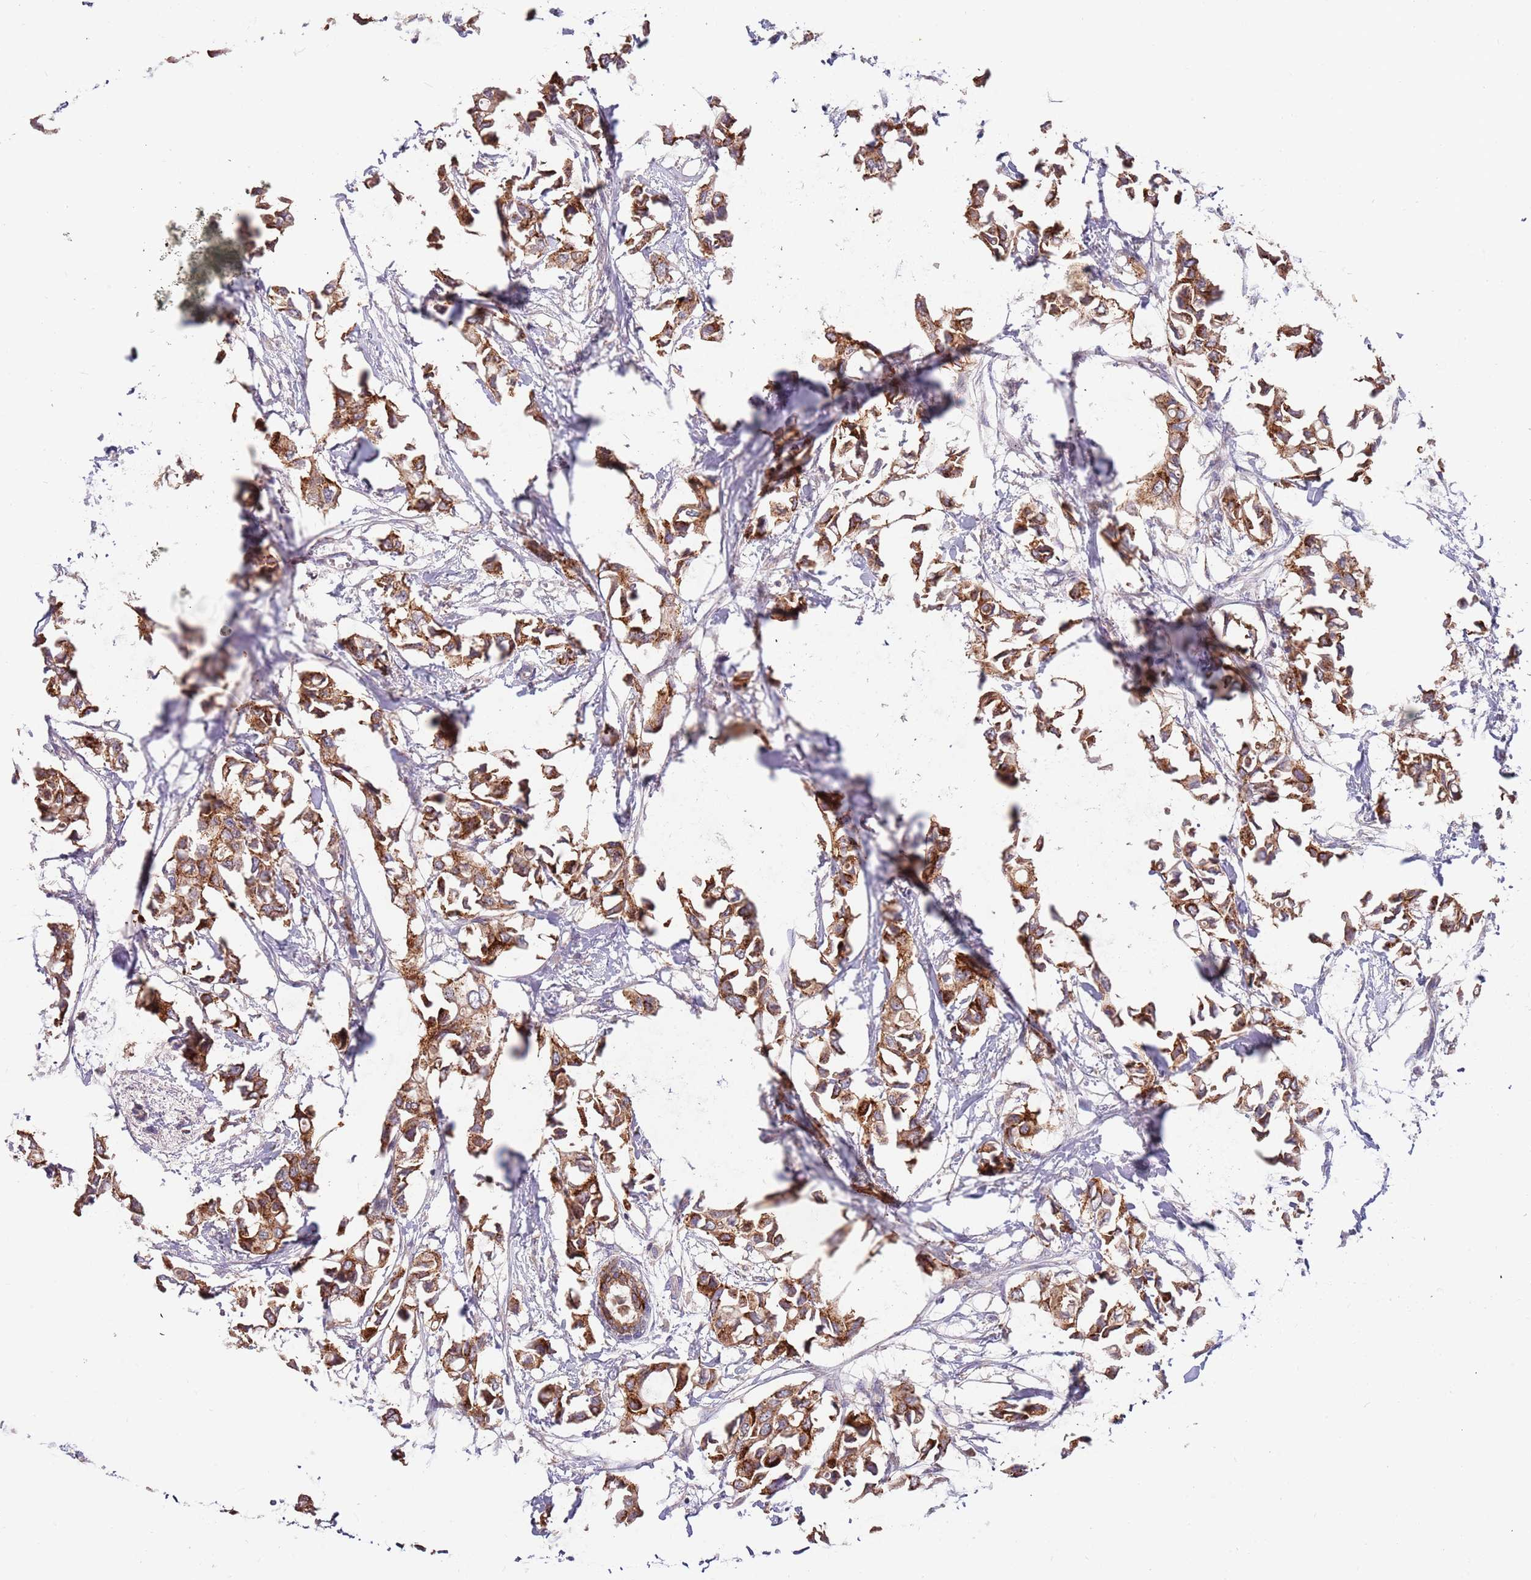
{"staining": {"intensity": "moderate", "quantity": ">75%", "location": "cytoplasmic/membranous"}, "tissue": "breast cancer", "cell_type": "Tumor cells", "image_type": "cancer", "snomed": [{"axis": "morphology", "description": "Duct carcinoma"}, {"axis": "topography", "description": "Breast"}], "caption": "Immunohistochemistry (IHC) (DAB (3,3'-diaminobenzidine)) staining of infiltrating ductal carcinoma (breast) exhibits moderate cytoplasmic/membranous protein positivity in approximately >75% of tumor cells.", "gene": "BORCS5", "patient": {"sex": "female", "age": 41}}